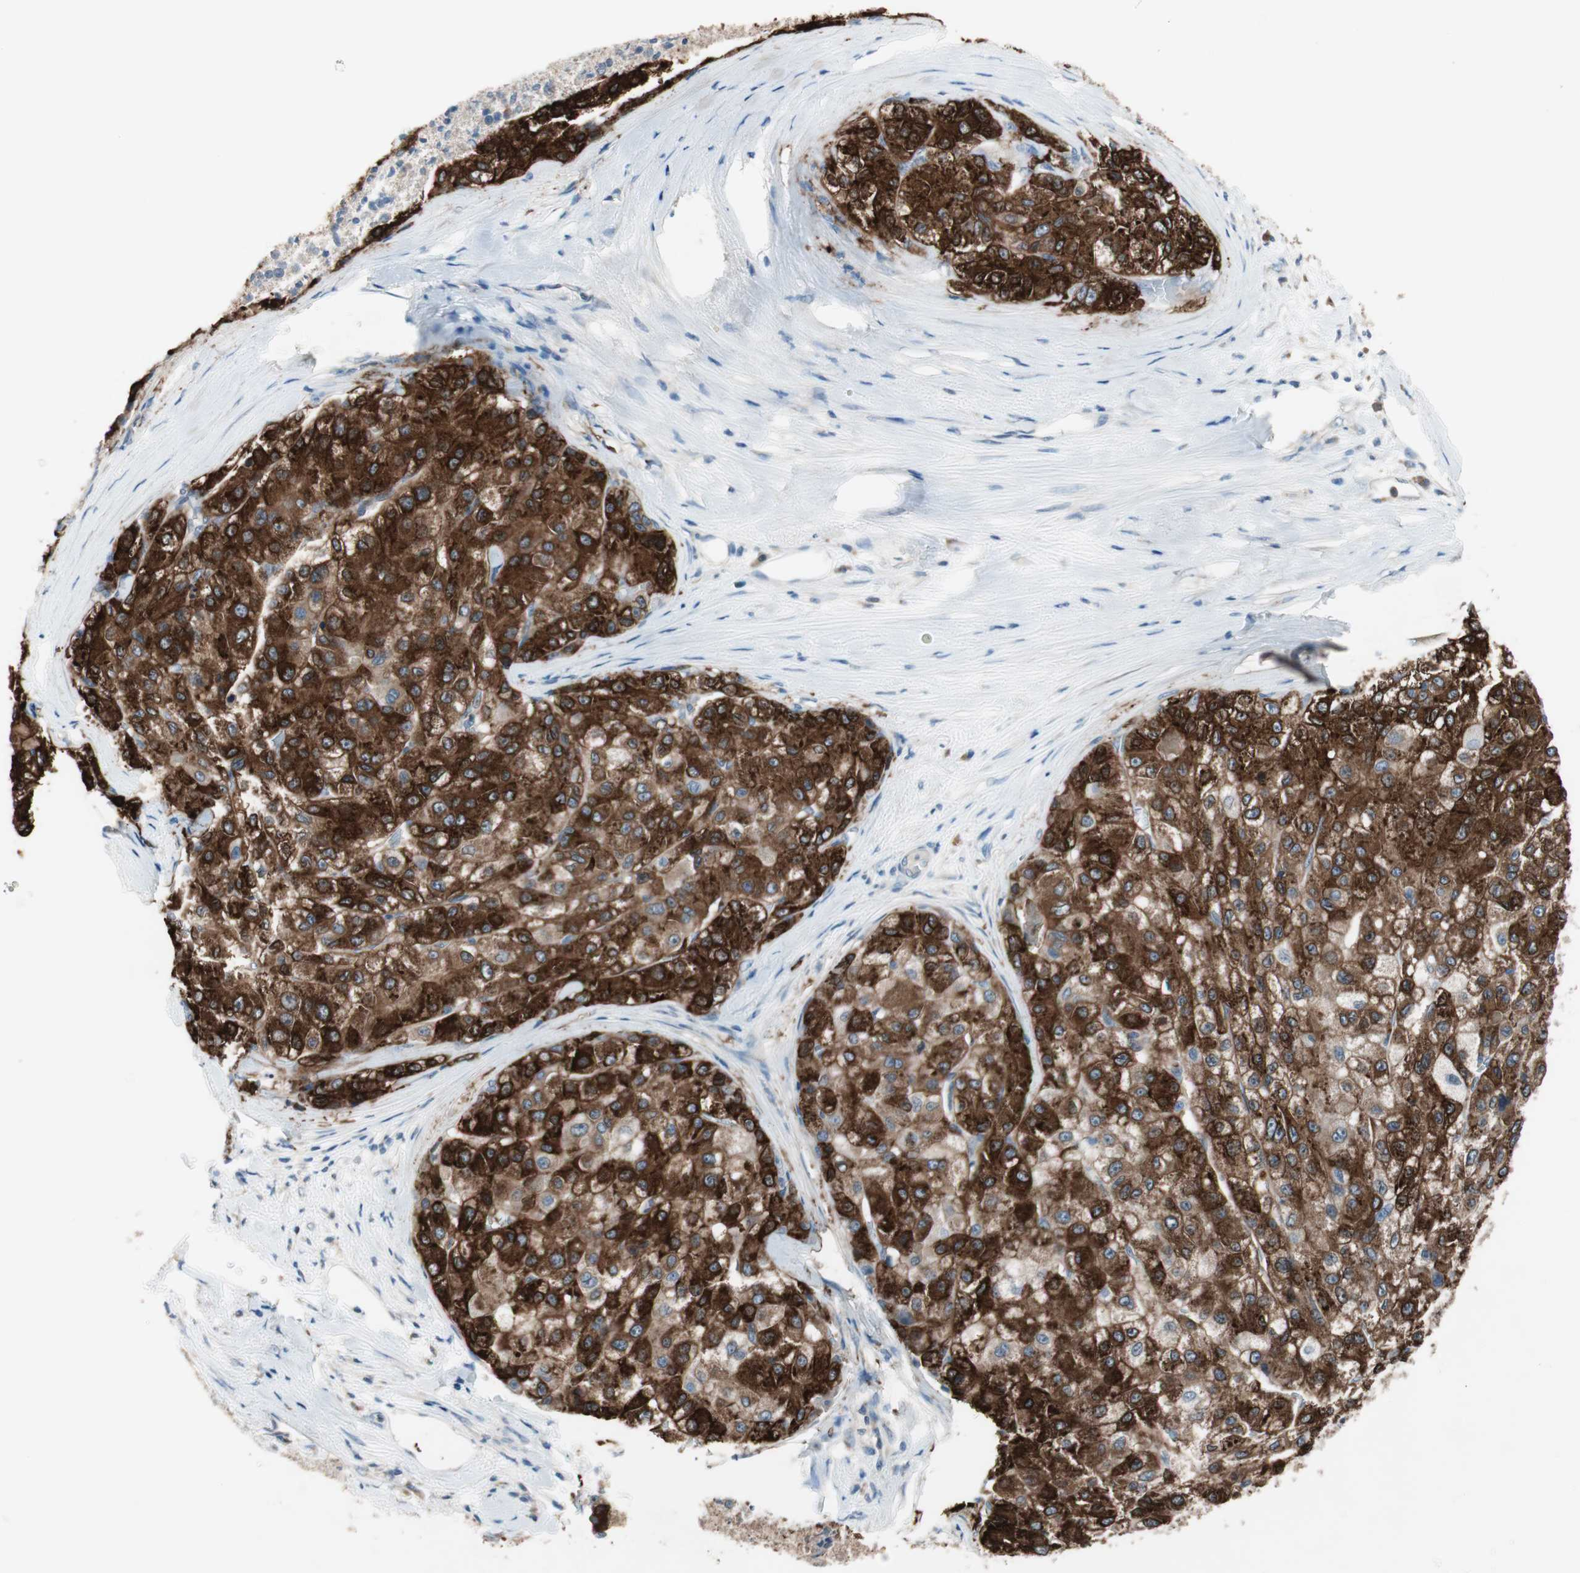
{"staining": {"intensity": "strong", "quantity": ">75%", "location": "cytoplasmic/membranous"}, "tissue": "liver cancer", "cell_type": "Tumor cells", "image_type": "cancer", "snomed": [{"axis": "morphology", "description": "Carcinoma, Hepatocellular, NOS"}, {"axis": "topography", "description": "Liver"}], "caption": "Immunohistochemistry (IHC) histopathology image of neoplastic tissue: human liver cancer (hepatocellular carcinoma) stained using immunohistochemistry displays high levels of strong protein expression localized specifically in the cytoplasmic/membranous of tumor cells, appearing as a cytoplasmic/membranous brown color.", "gene": "GLUL", "patient": {"sex": "male", "age": 80}}